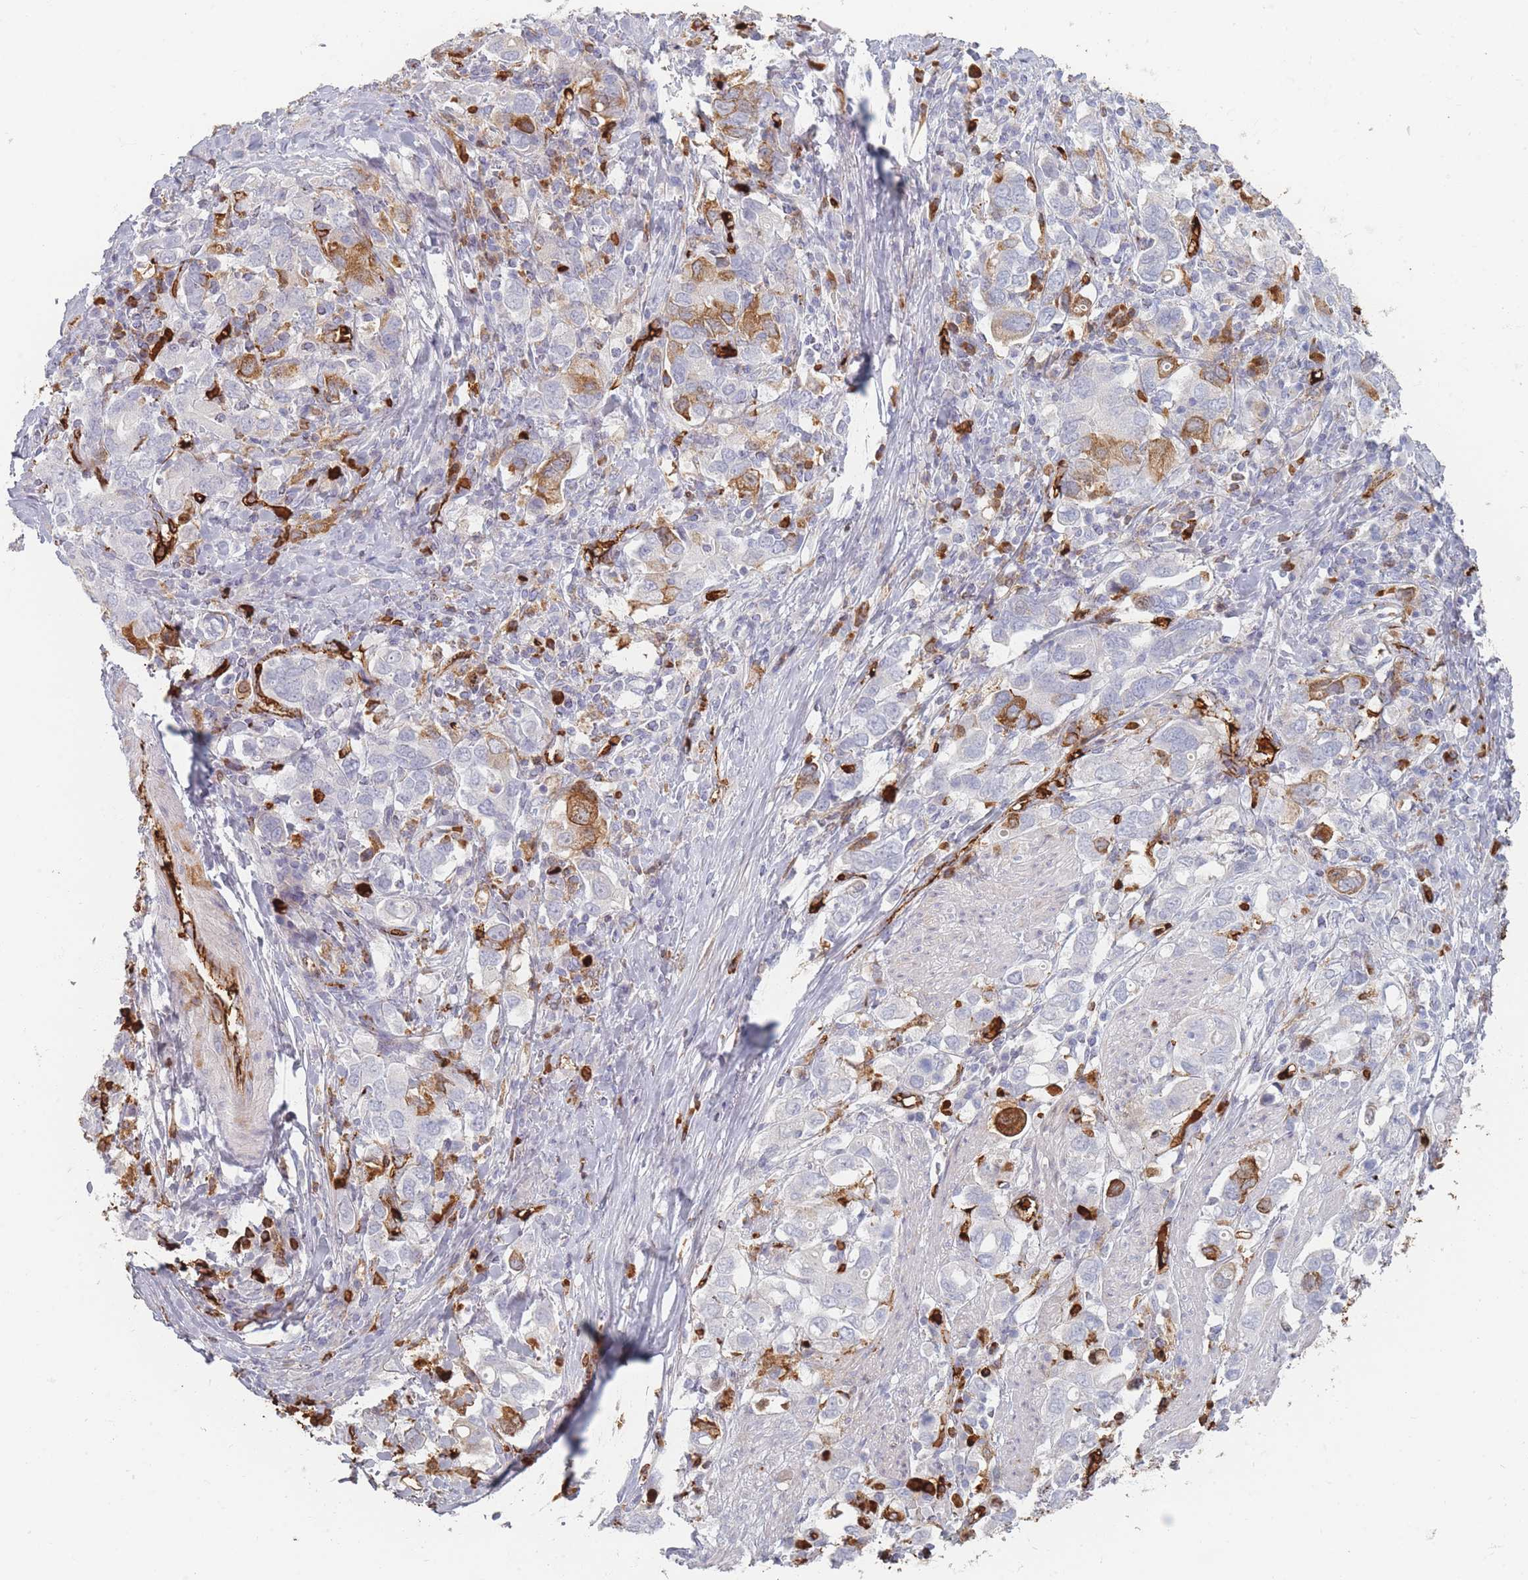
{"staining": {"intensity": "negative", "quantity": "none", "location": "none"}, "tissue": "stomach cancer", "cell_type": "Tumor cells", "image_type": "cancer", "snomed": [{"axis": "morphology", "description": "Adenocarcinoma, NOS"}, {"axis": "topography", "description": "Stomach, upper"}, {"axis": "topography", "description": "Stomach"}], "caption": "The micrograph demonstrates no staining of tumor cells in stomach adenocarcinoma.", "gene": "SLC2A6", "patient": {"sex": "male", "age": 62}}